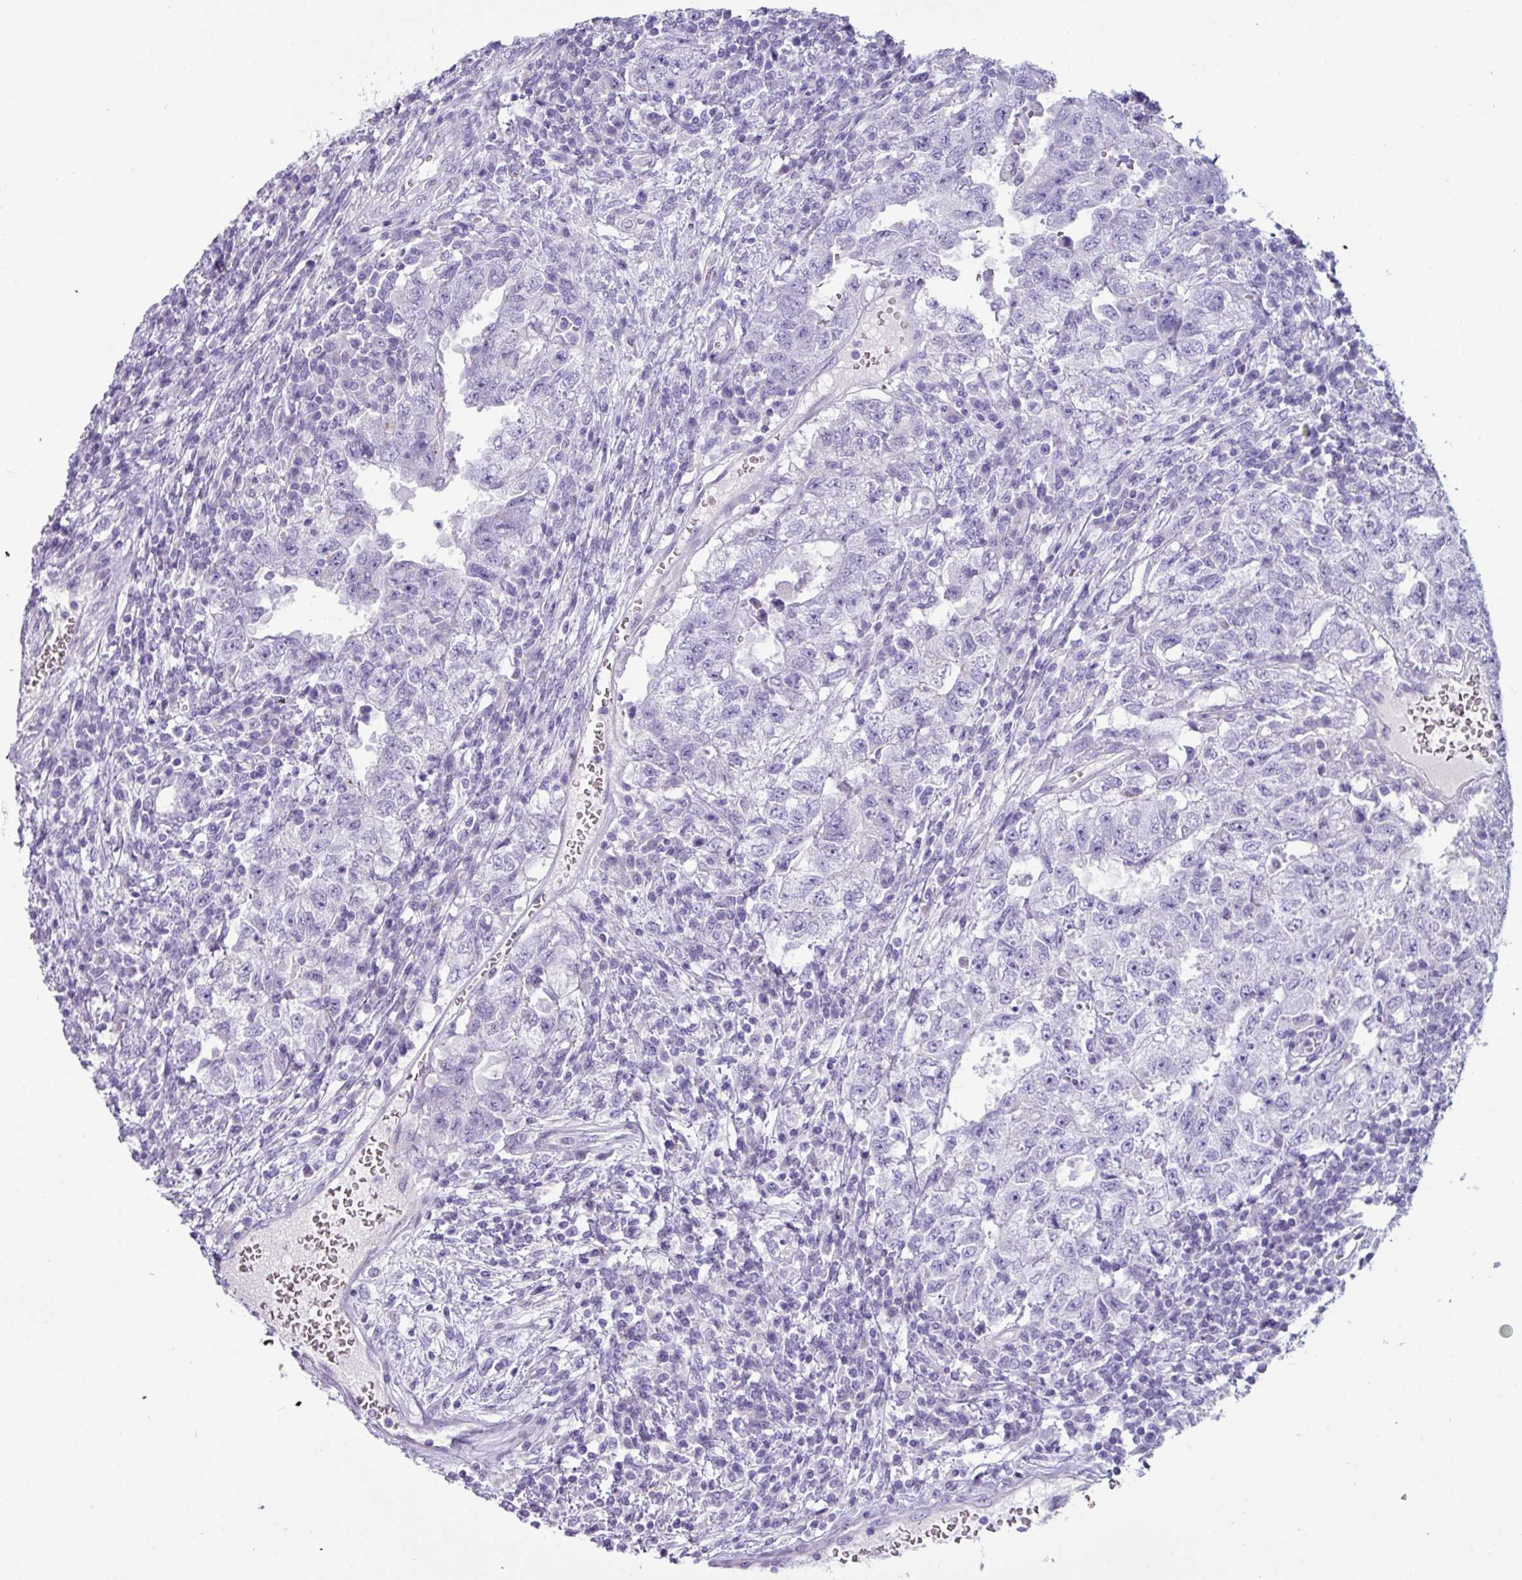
{"staining": {"intensity": "negative", "quantity": "none", "location": "none"}, "tissue": "testis cancer", "cell_type": "Tumor cells", "image_type": "cancer", "snomed": [{"axis": "morphology", "description": "Carcinoma, Embryonal, NOS"}, {"axis": "topography", "description": "Testis"}], "caption": "Immunohistochemical staining of embryonal carcinoma (testis) exhibits no significant positivity in tumor cells.", "gene": "ZNF524", "patient": {"sex": "male", "age": 26}}